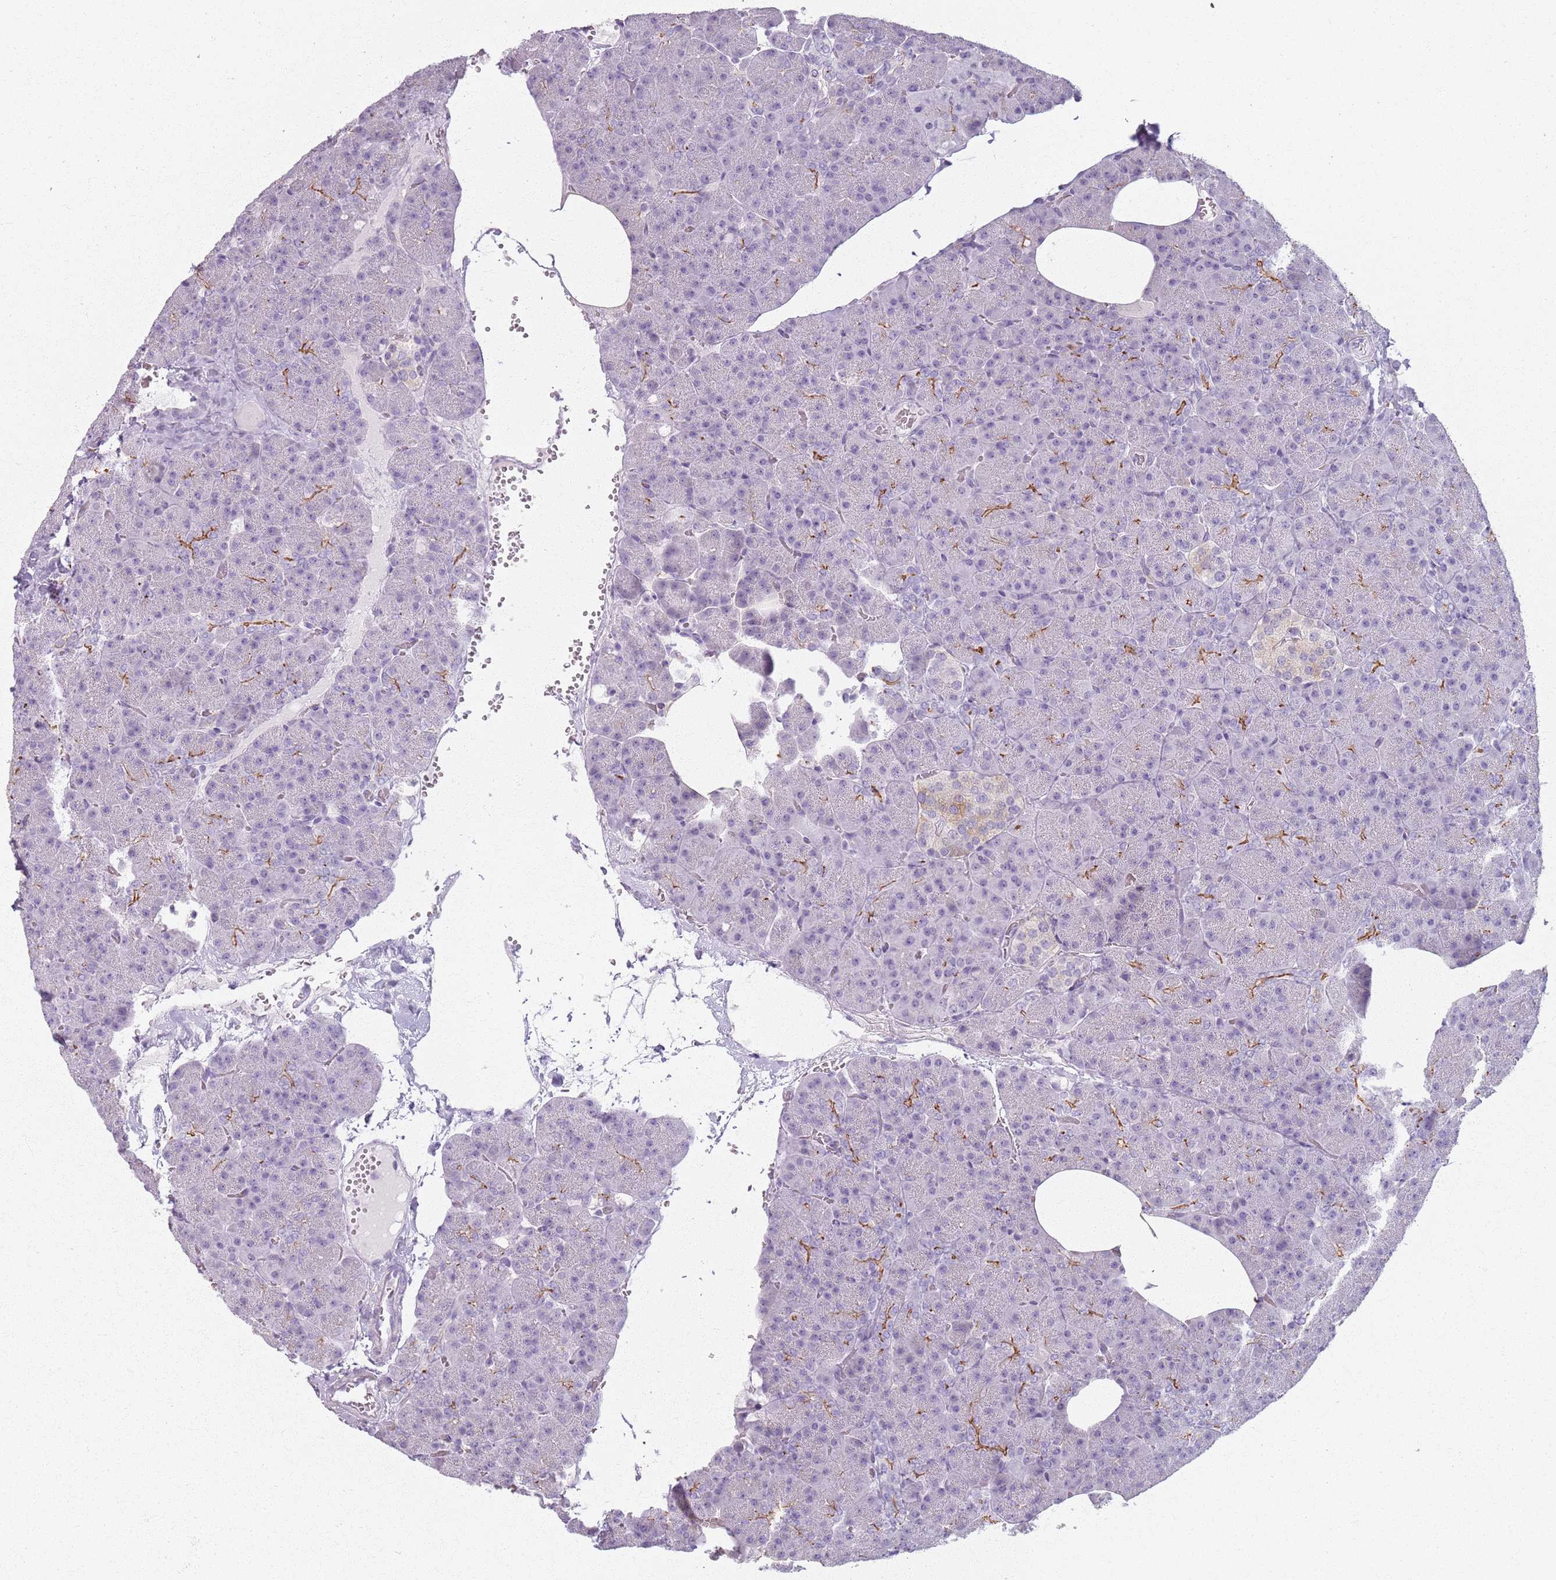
{"staining": {"intensity": "moderate", "quantity": "<25%", "location": "cytoplasmic/membranous"}, "tissue": "pancreas", "cell_type": "Exocrine glandular cells", "image_type": "normal", "snomed": [{"axis": "morphology", "description": "Normal tissue, NOS"}, {"axis": "morphology", "description": "Carcinoid, malignant, NOS"}, {"axis": "topography", "description": "Pancreas"}], "caption": "Pancreas stained with a brown dye reveals moderate cytoplasmic/membranous positive positivity in approximately <25% of exocrine glandular cells.", "gene": "GDPGP1", "patient": {"sex": "female", "age": 35}}